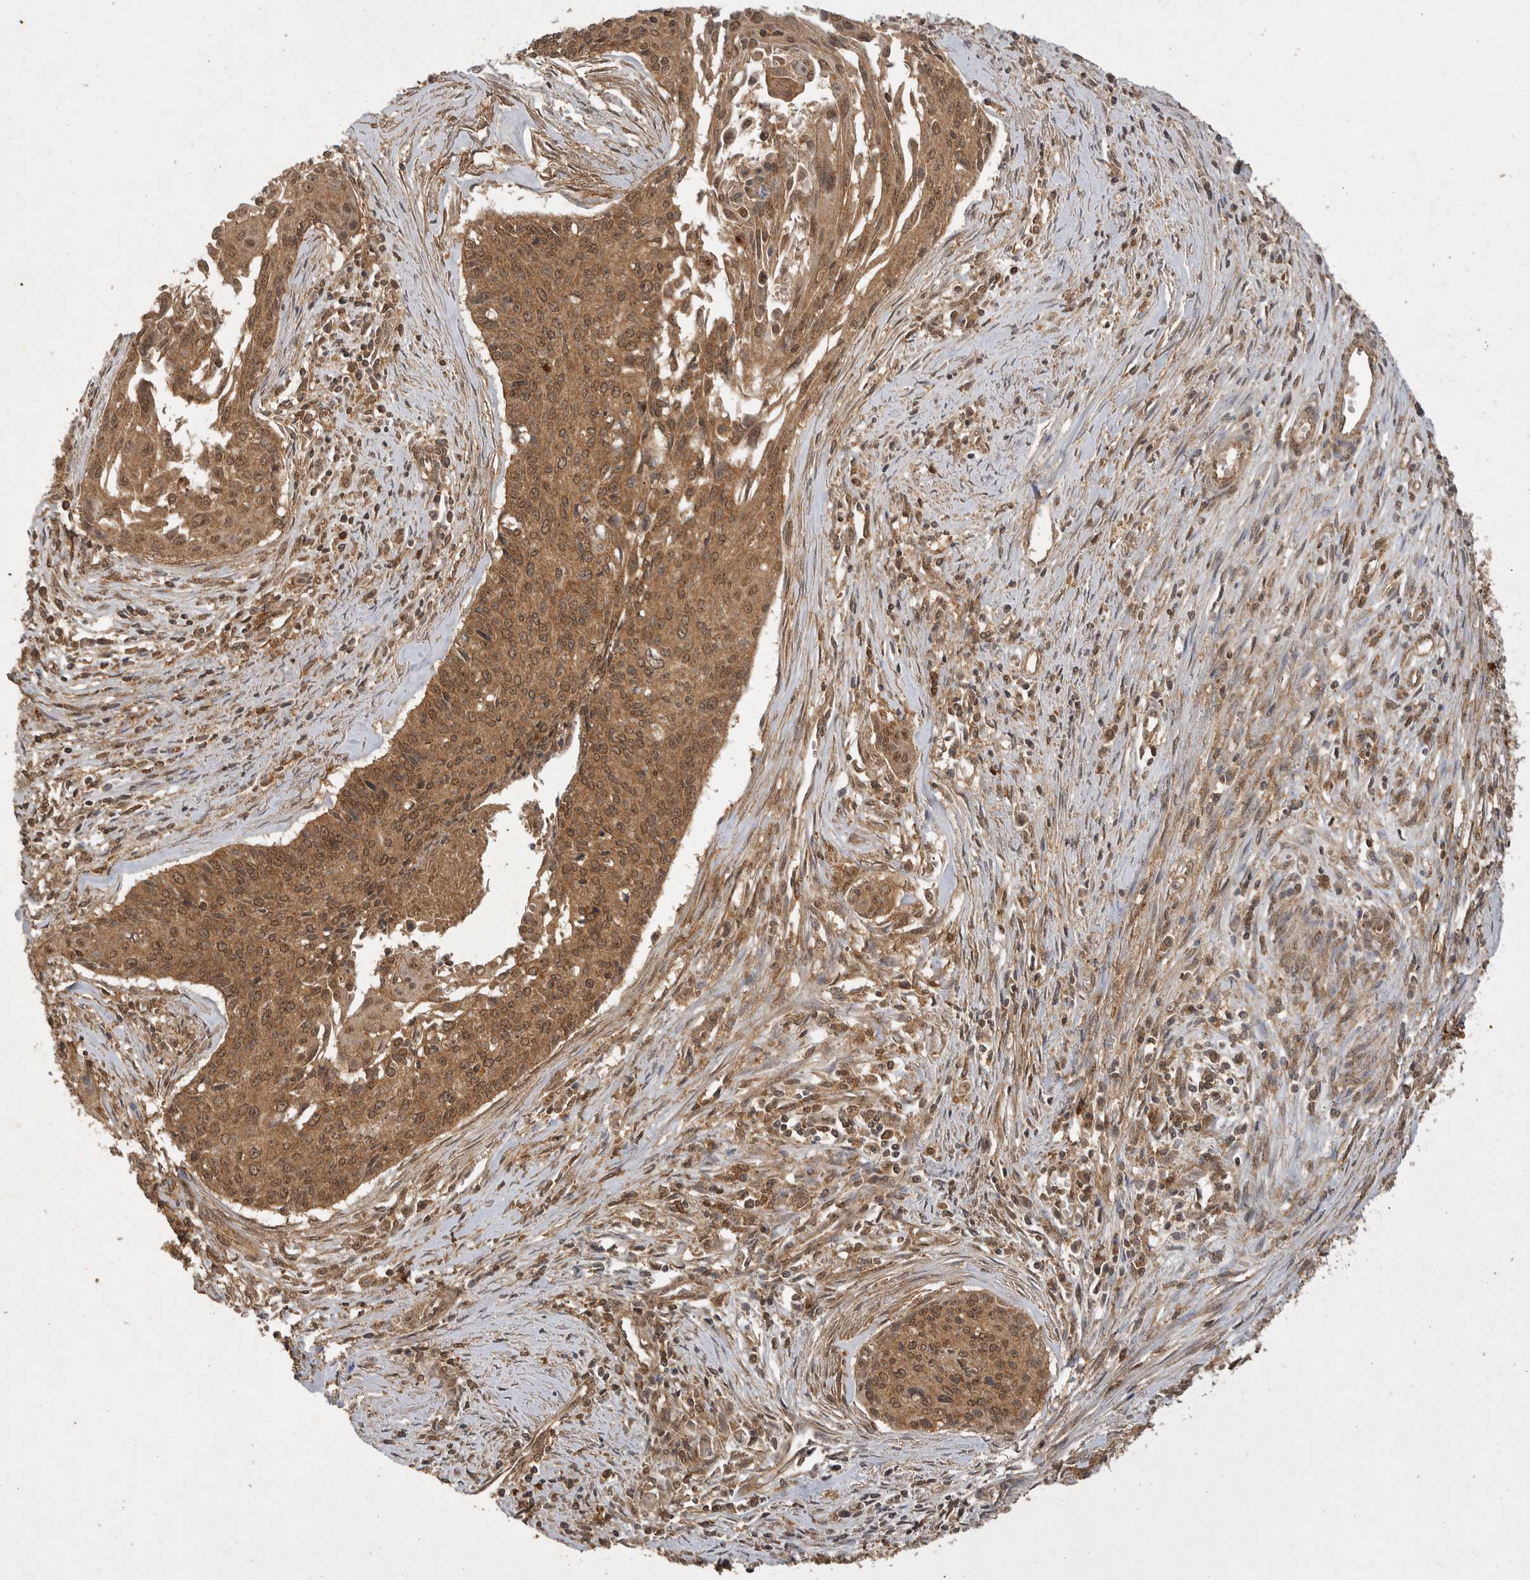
{"staining": {"intensity": "moderate", "quantity": ">75%", "location": "cytoplasmic/membranous,nuclear"}, "tissue": "cervical cancer", "cell_type": "Tumor cells", "image_type": "cancer", "snomed": [{"axis": "morphology", "description": "Squamous cell carcinoma, NOS"}, {"axis": "topography", "description": "Cervix"}], "caption": "Immunohistochemistry (IHC) micrograph of cervical squamous cell carcinoma stained for a protein (brown), which reveals medium levels of moderate cytoplasmic/membranous and nuclear positivity in about >75% of tumor cells.", "gene": "ICOSLG", "patient": {"sex": "female", "age": 55}}